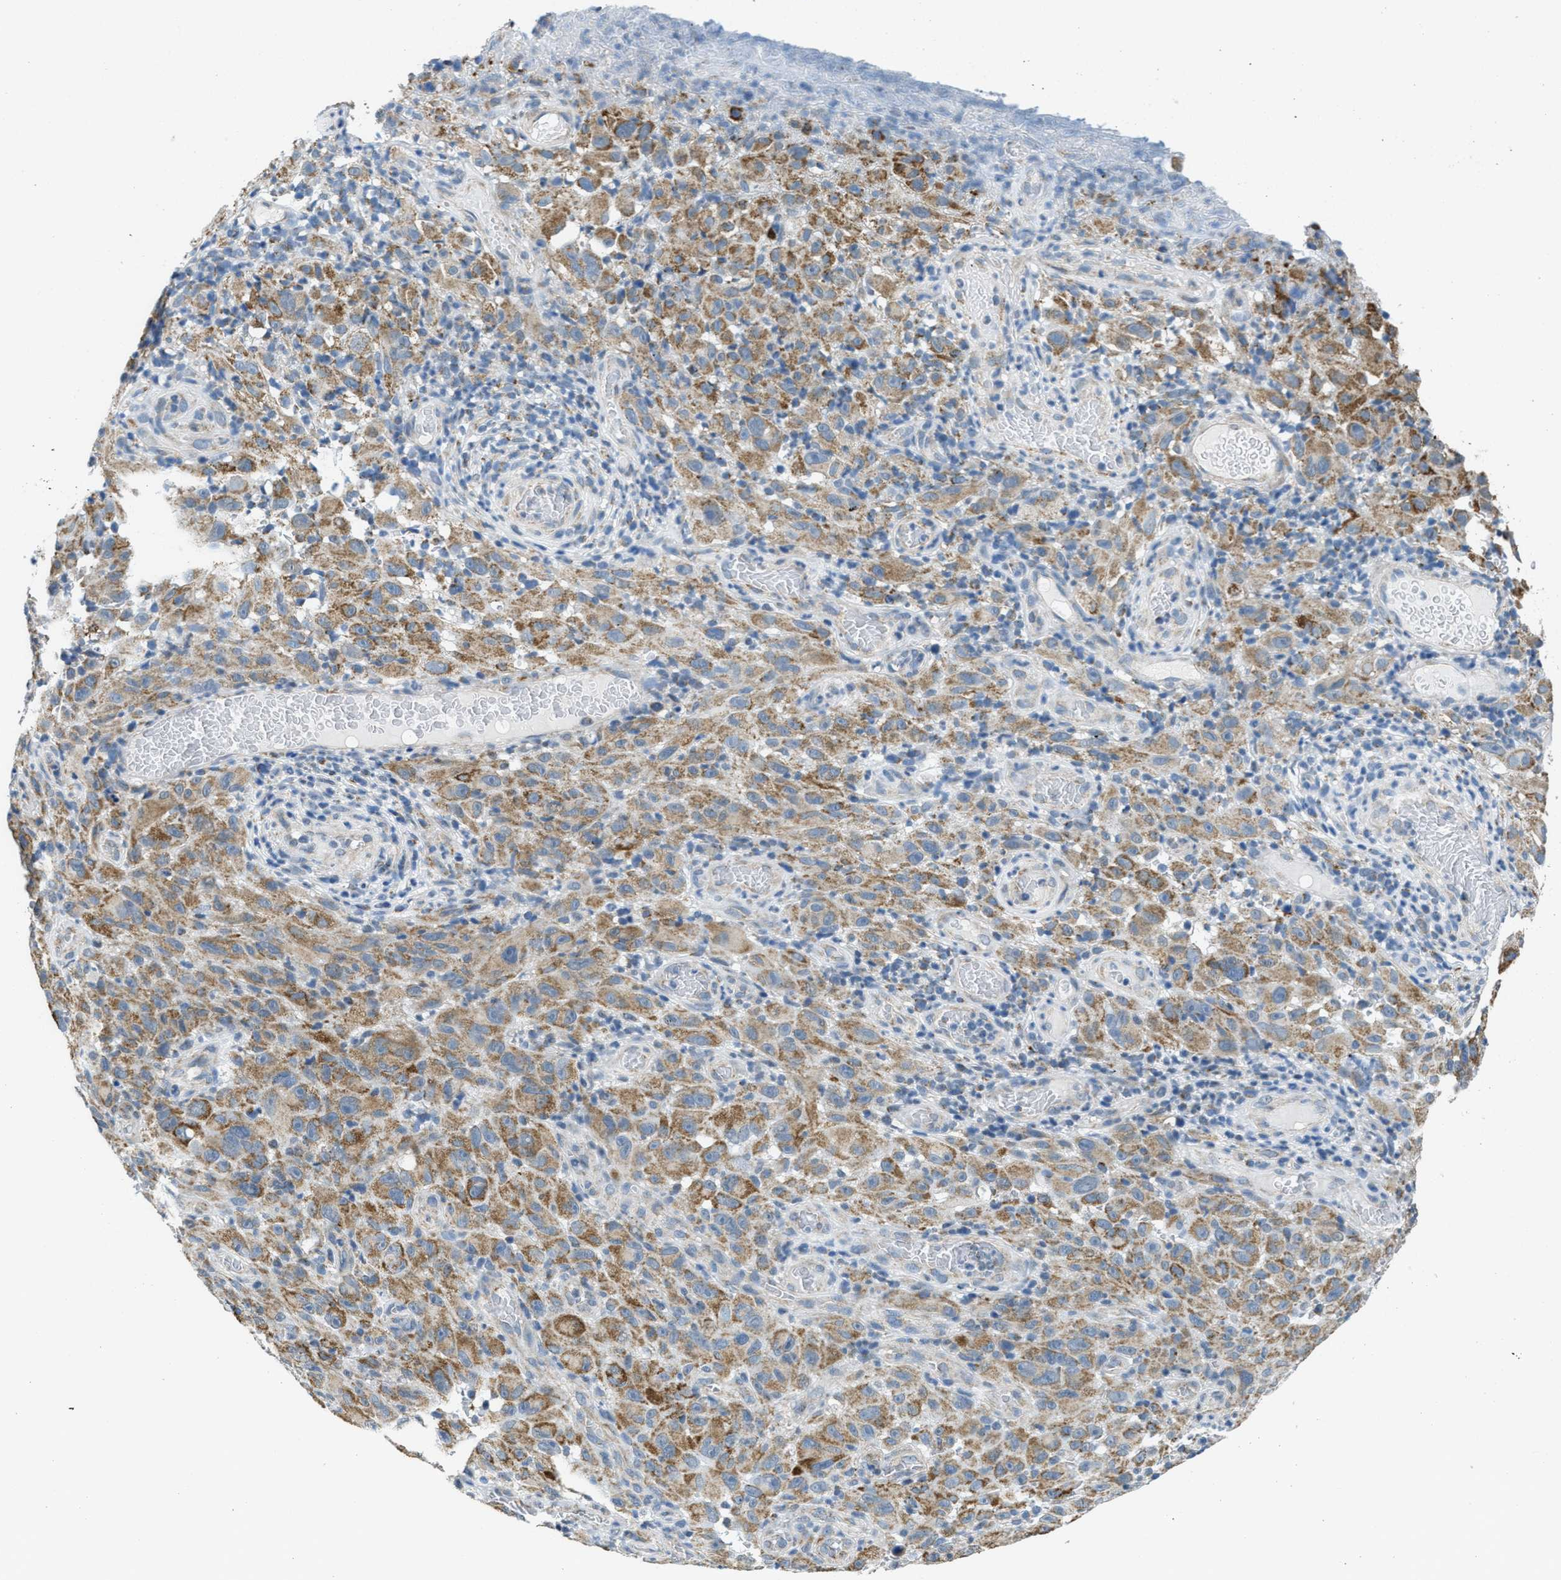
{"staining": {"intensity": "moderate", "quantity": ">75%", "location": "cytoplasmic/membranous"}, "tissue": "melanoma", "cell_type": "Tumor cells", "image_type": "cancer", "snomed": [{"axis": "morphology", "description": "Malignant melanoma, NOS"}, {"axis": "topography", "description": "Skin"}], "caption": "Malignant melanoma tissue exhibits moderate cytoplasmic/membranous positivity in about >75% of tumor cells", "gene": "TOMM70", "patient": {"sex": "female", "age": 82}}